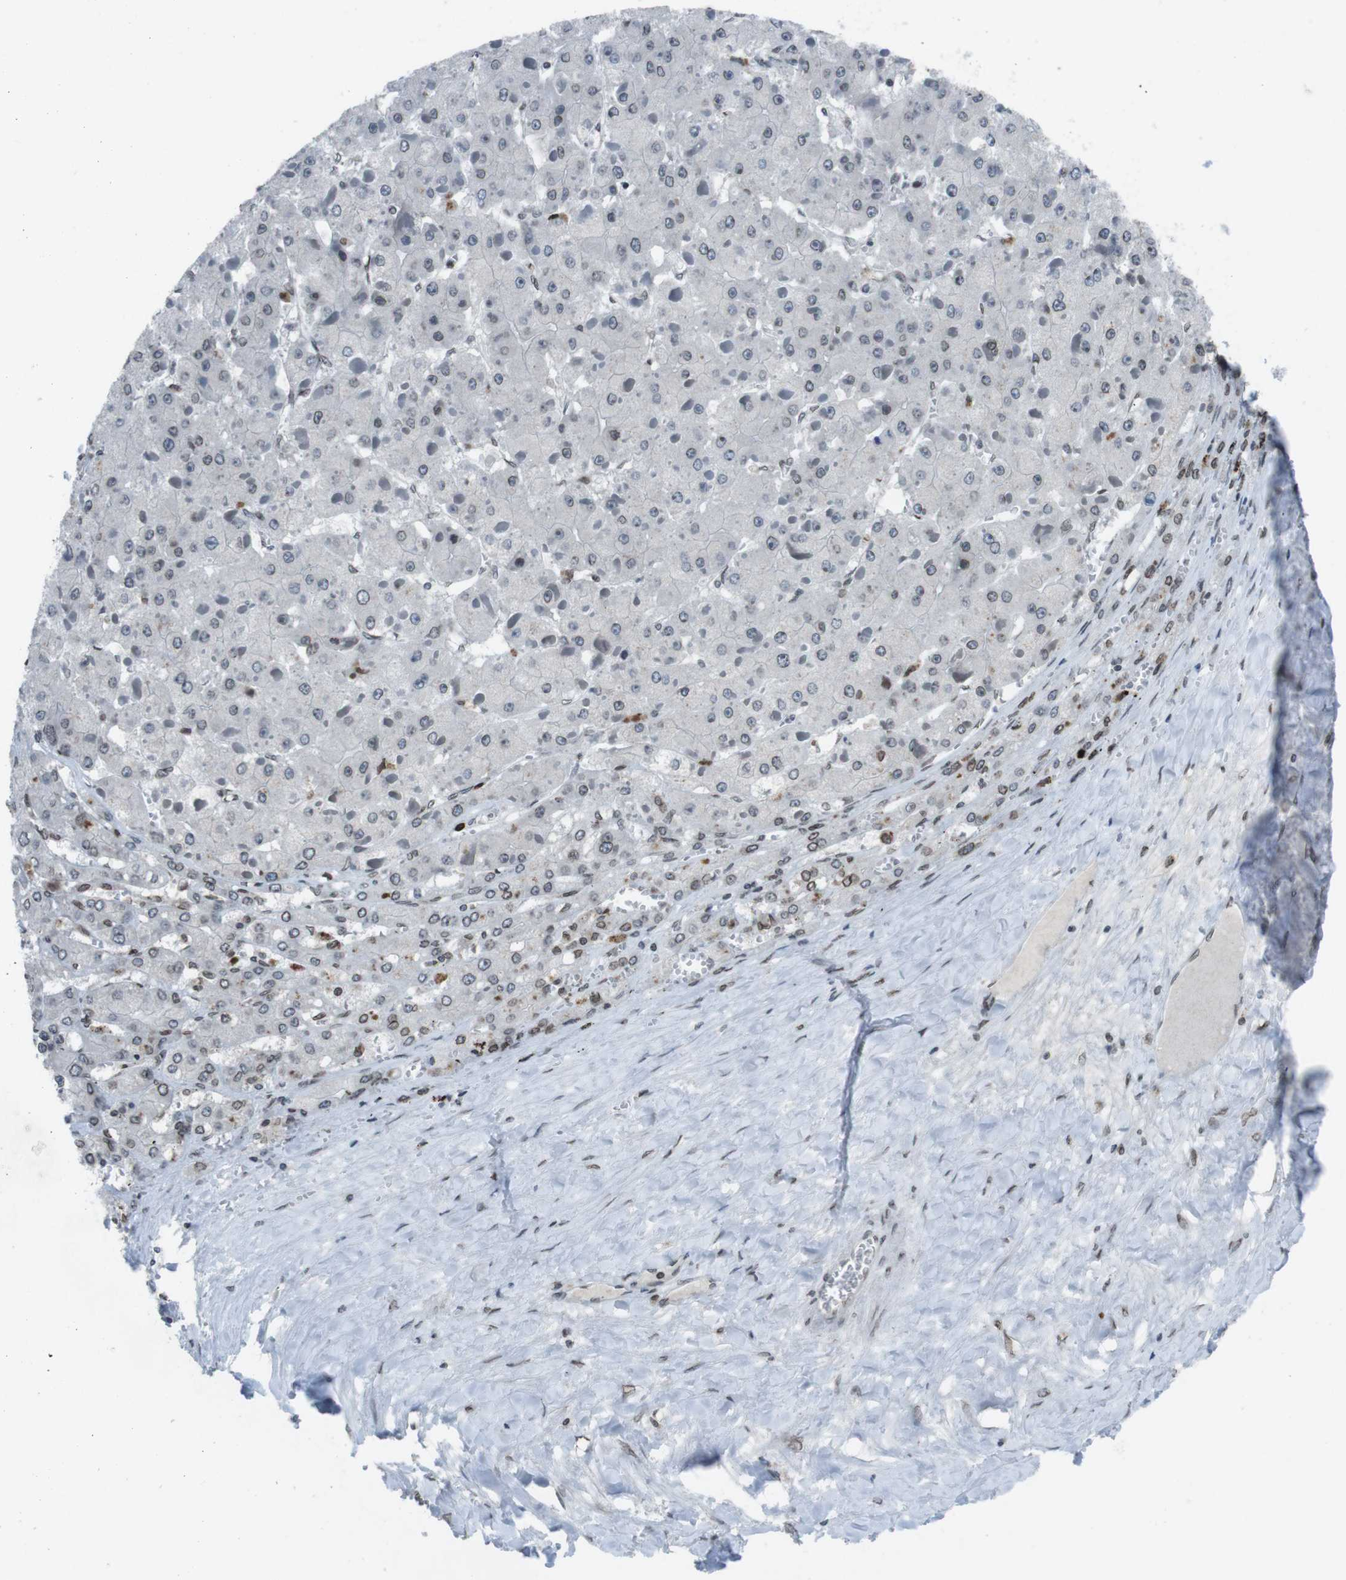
{"staining": {"intensity": "moderate", "quantity": "25%-75%", "location": "cytoplasmic/membranous,nuclear"}, "tissue": "liver cancer", "cell_type": "Tumor cells", "image_type": "cancer", "snomed": [{"axis": "morphology", "description": "Carcinoma, Hepatocellular, NOS"}, {"axis": "topography", "description": "Liver"}], "caption": "Liver cancer (hepatocellular carcinoma) tissue reveals moderate cytoplasmic/membranous and nuclear positivity in about 25%-75% of tumor cells, visualized by immunohistochemistry.", "gene": "MAD1L1", "patient": {"sex": "female", "age": 73}}